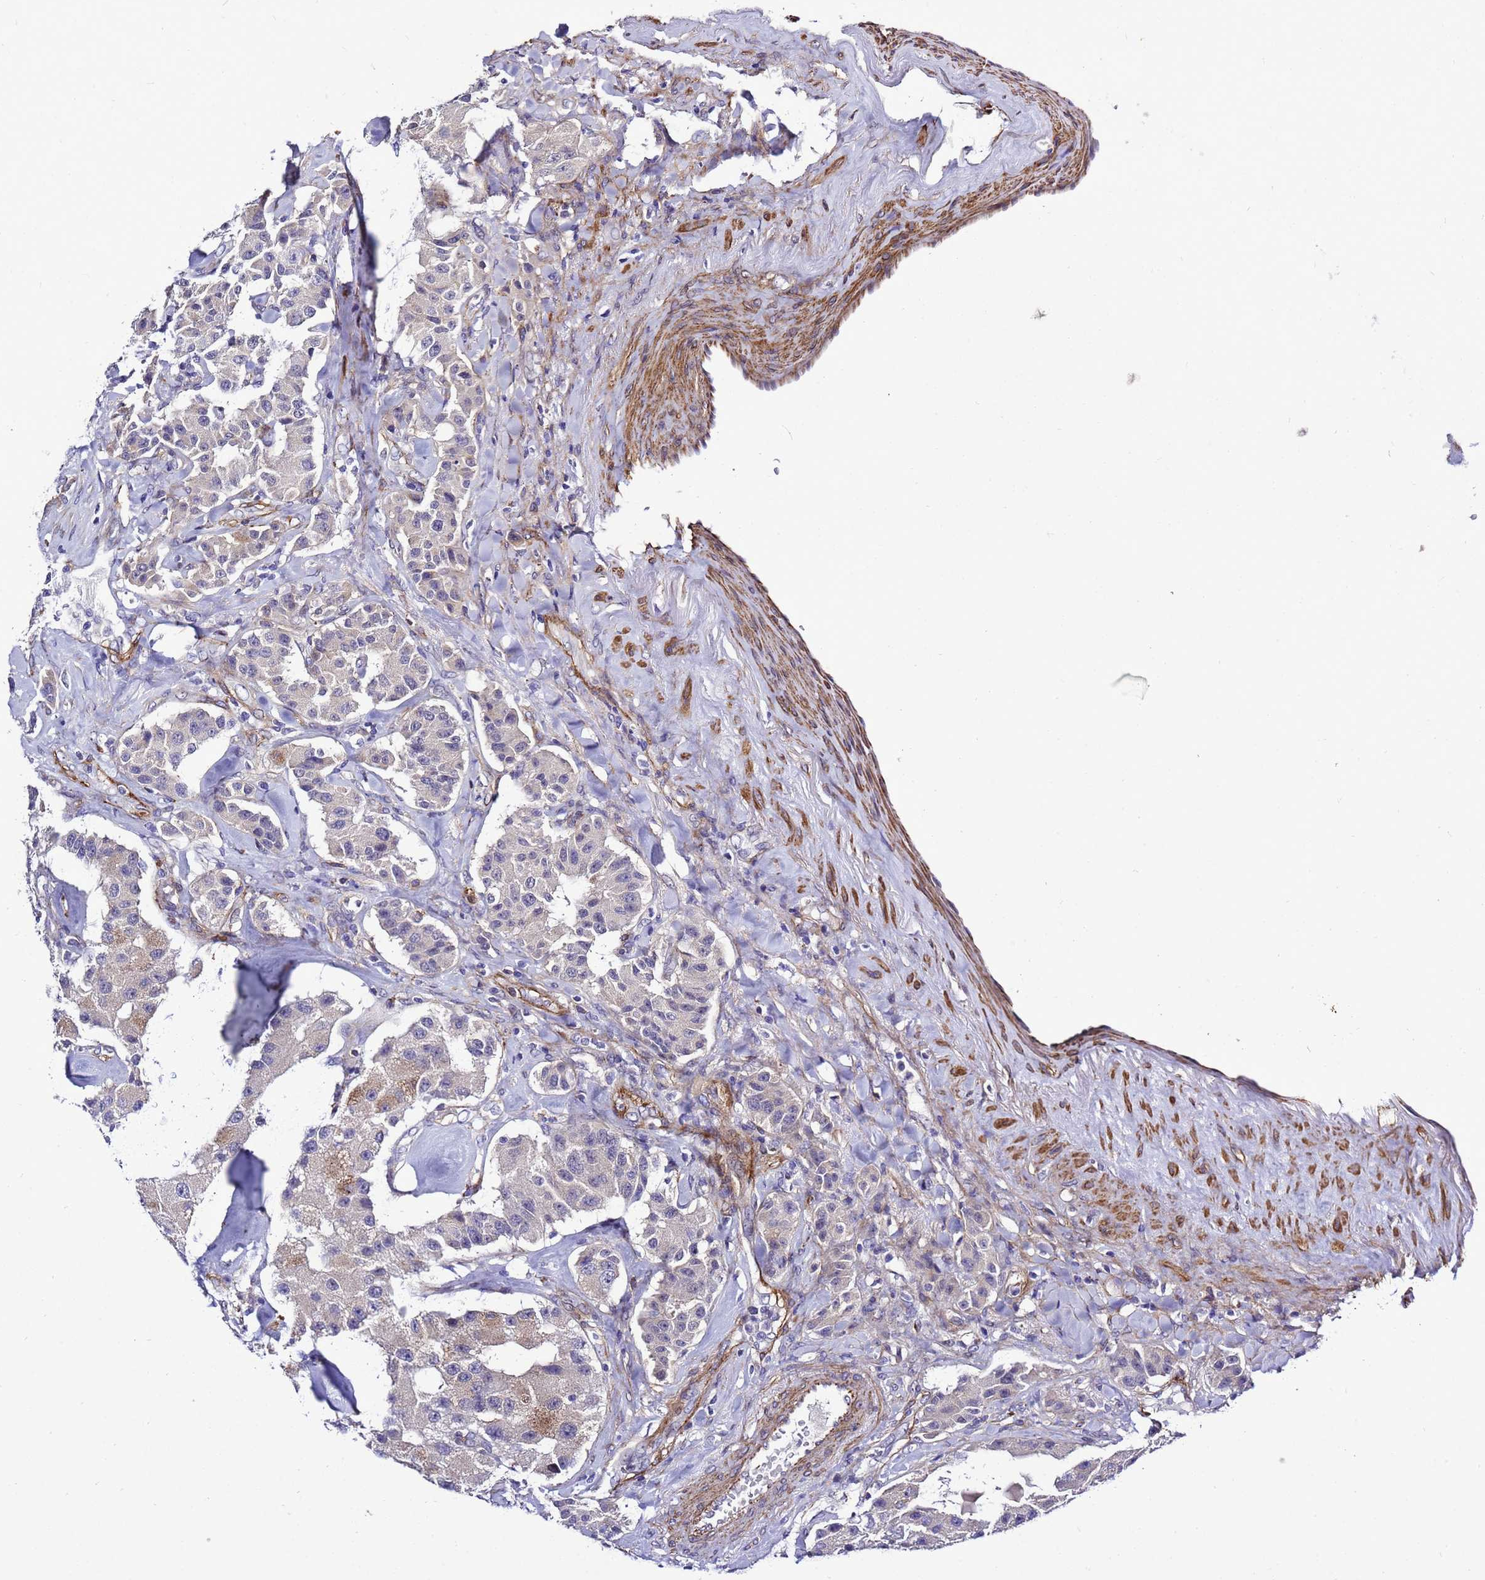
{"staining": {"intensity": "weak", "quantity": "<25%", "location": "cytoplasmic/membranous"}, "tissue": "carcinoid", "cell_type": "Tumor cells", "image_type": "cancer", "snomed": [{"axis": "morphology", "description": "Carcinoid, malignant, NOS"}, {"axis": "topography", "description": "Pancreas"}], "caption": "The histopathology image shows no staining of tumor cells in carcinoid. (Brightfield microscopy of DAB (3,3'-diaminobenzidine) IHC at high magnification).", "gene": "GZF1", "patient": {"sex": "male", "age": 41}}